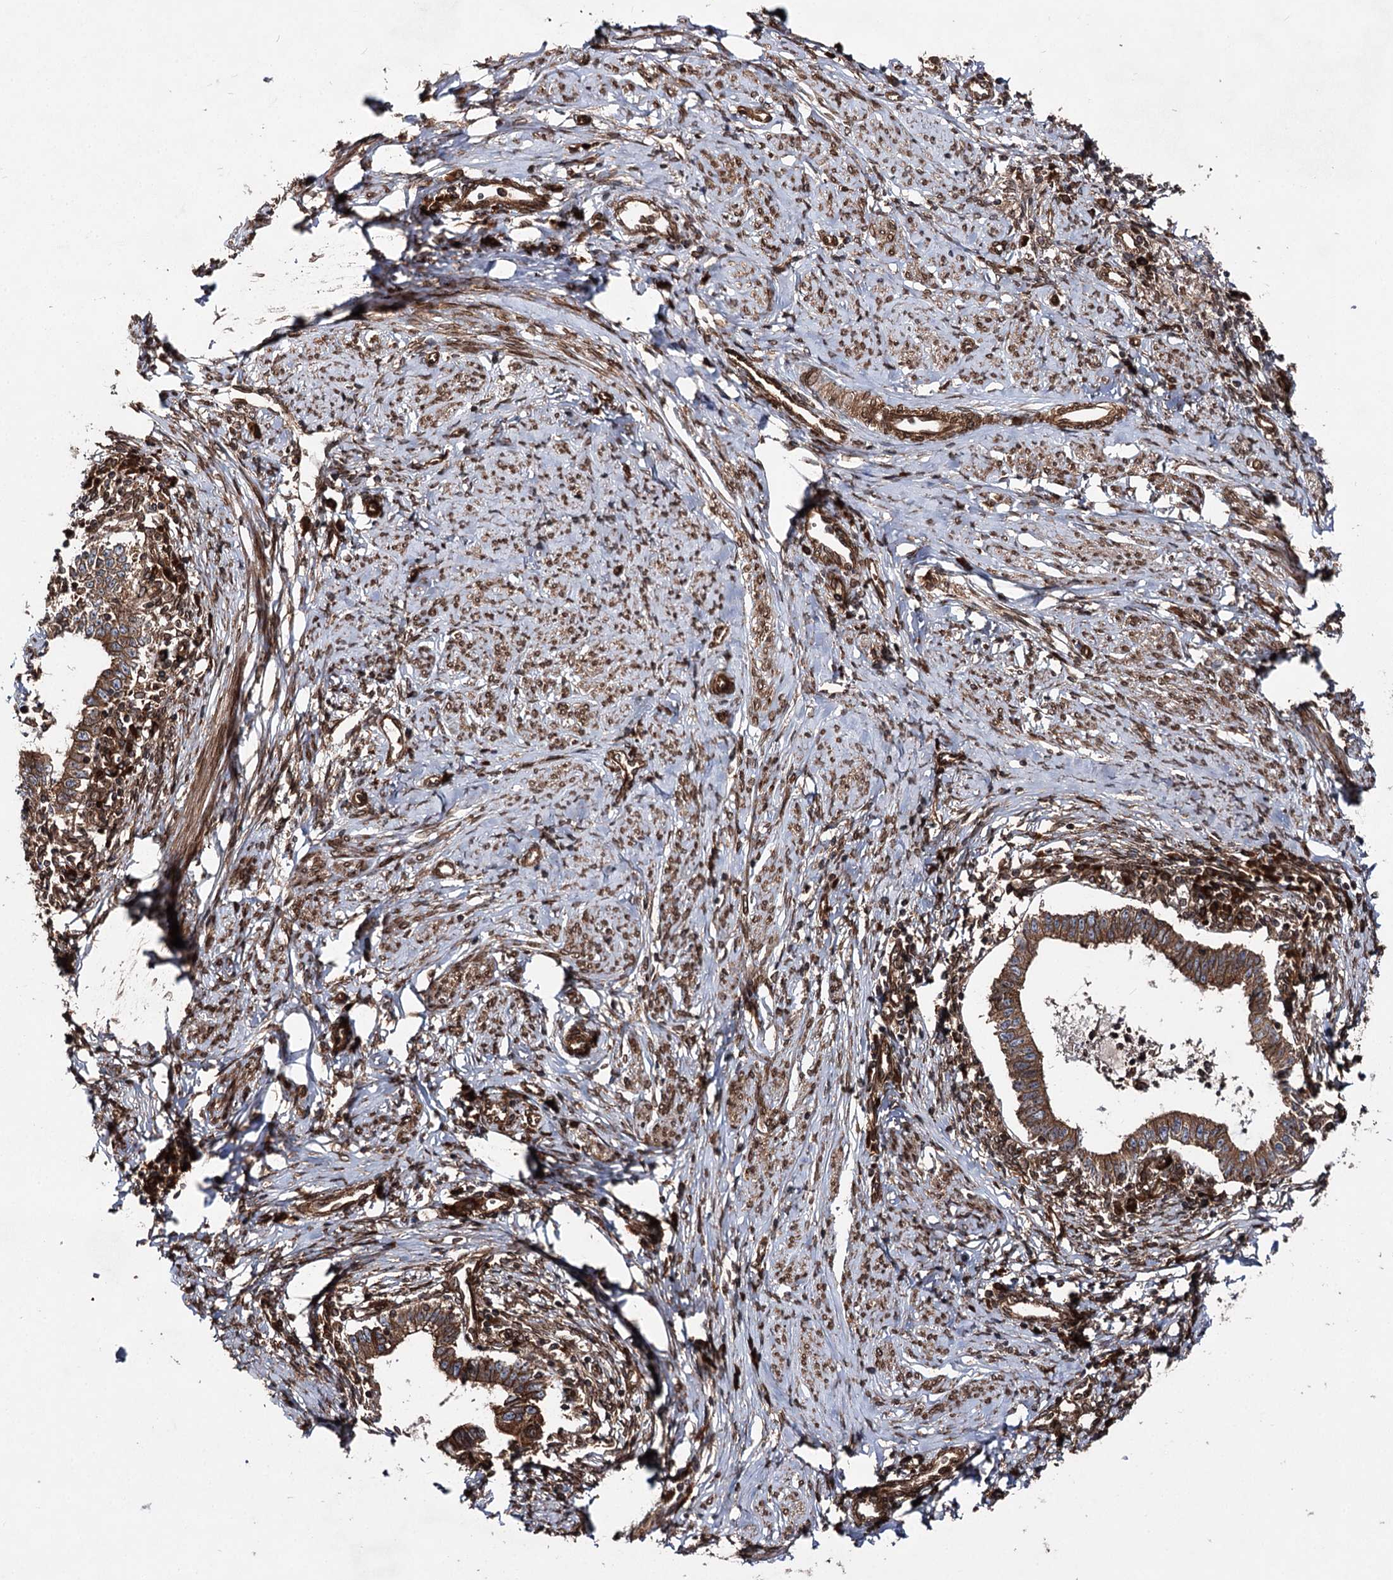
{"staining": {"intensity": "strong", "quantity": ">75%", "location": "cytoplasmic/membranous"}, "tissue": "cervical cancer", "cell_type": "Tumor cells", "image_type": "cancer", "snomed": [{"axis": "morphology", "description": "Adenocarcinoma, NOS"}, {"axis": "topography", "description": "Cervix"}], "caption": "Cervical cancer stained with a brown dye exhibits strong cytoplasmic/membranous positive staining in approximately >75% of tumor cells.", "gene": "FGFR1OP2", "patient": {"sex": "female", "age": 36}}